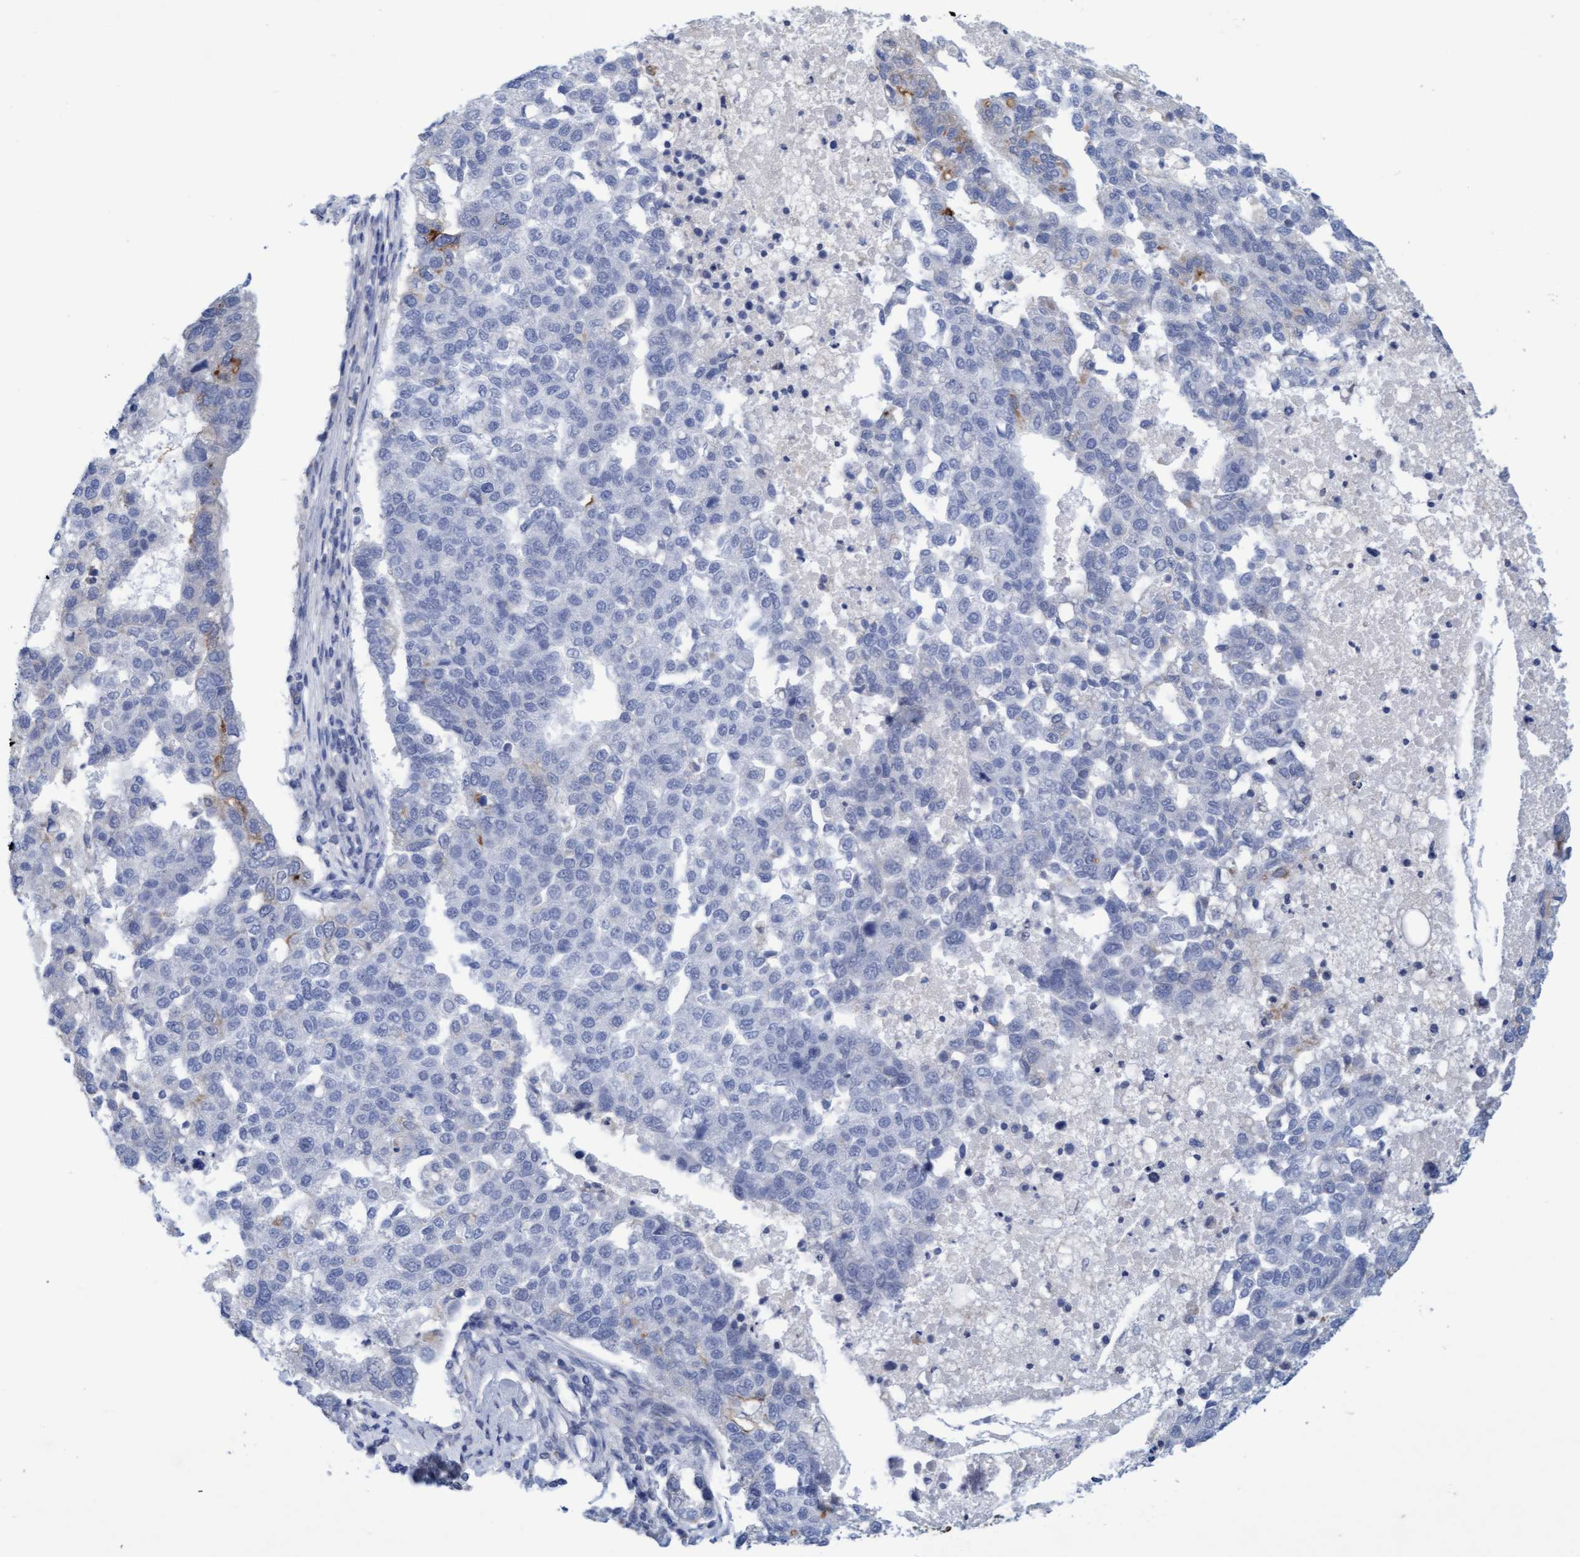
{"staining": {"intensity": "negative", "quantity": "none", "location": "none"}, "tissue": "pancreatic cancer", "cell_type": "Tumor cells", "image_type": "cancer", "snomed": [{"axis": "morphology", "description": "Adenocarcinoma, NOS"}, {"axis": "topography", "description": "Pancreas"}], "caption": "Immunohistochemical staining of human adenocarcinoma (pancreatic) shows no significant staining in tumor cells. (DAB (3,3'-diaminobenzidine) immunohistochemistry (IHC) with hematoxylin counter stain).", "gene": "SLC28A3", "patient": {"sex": "female", "age": 61}}